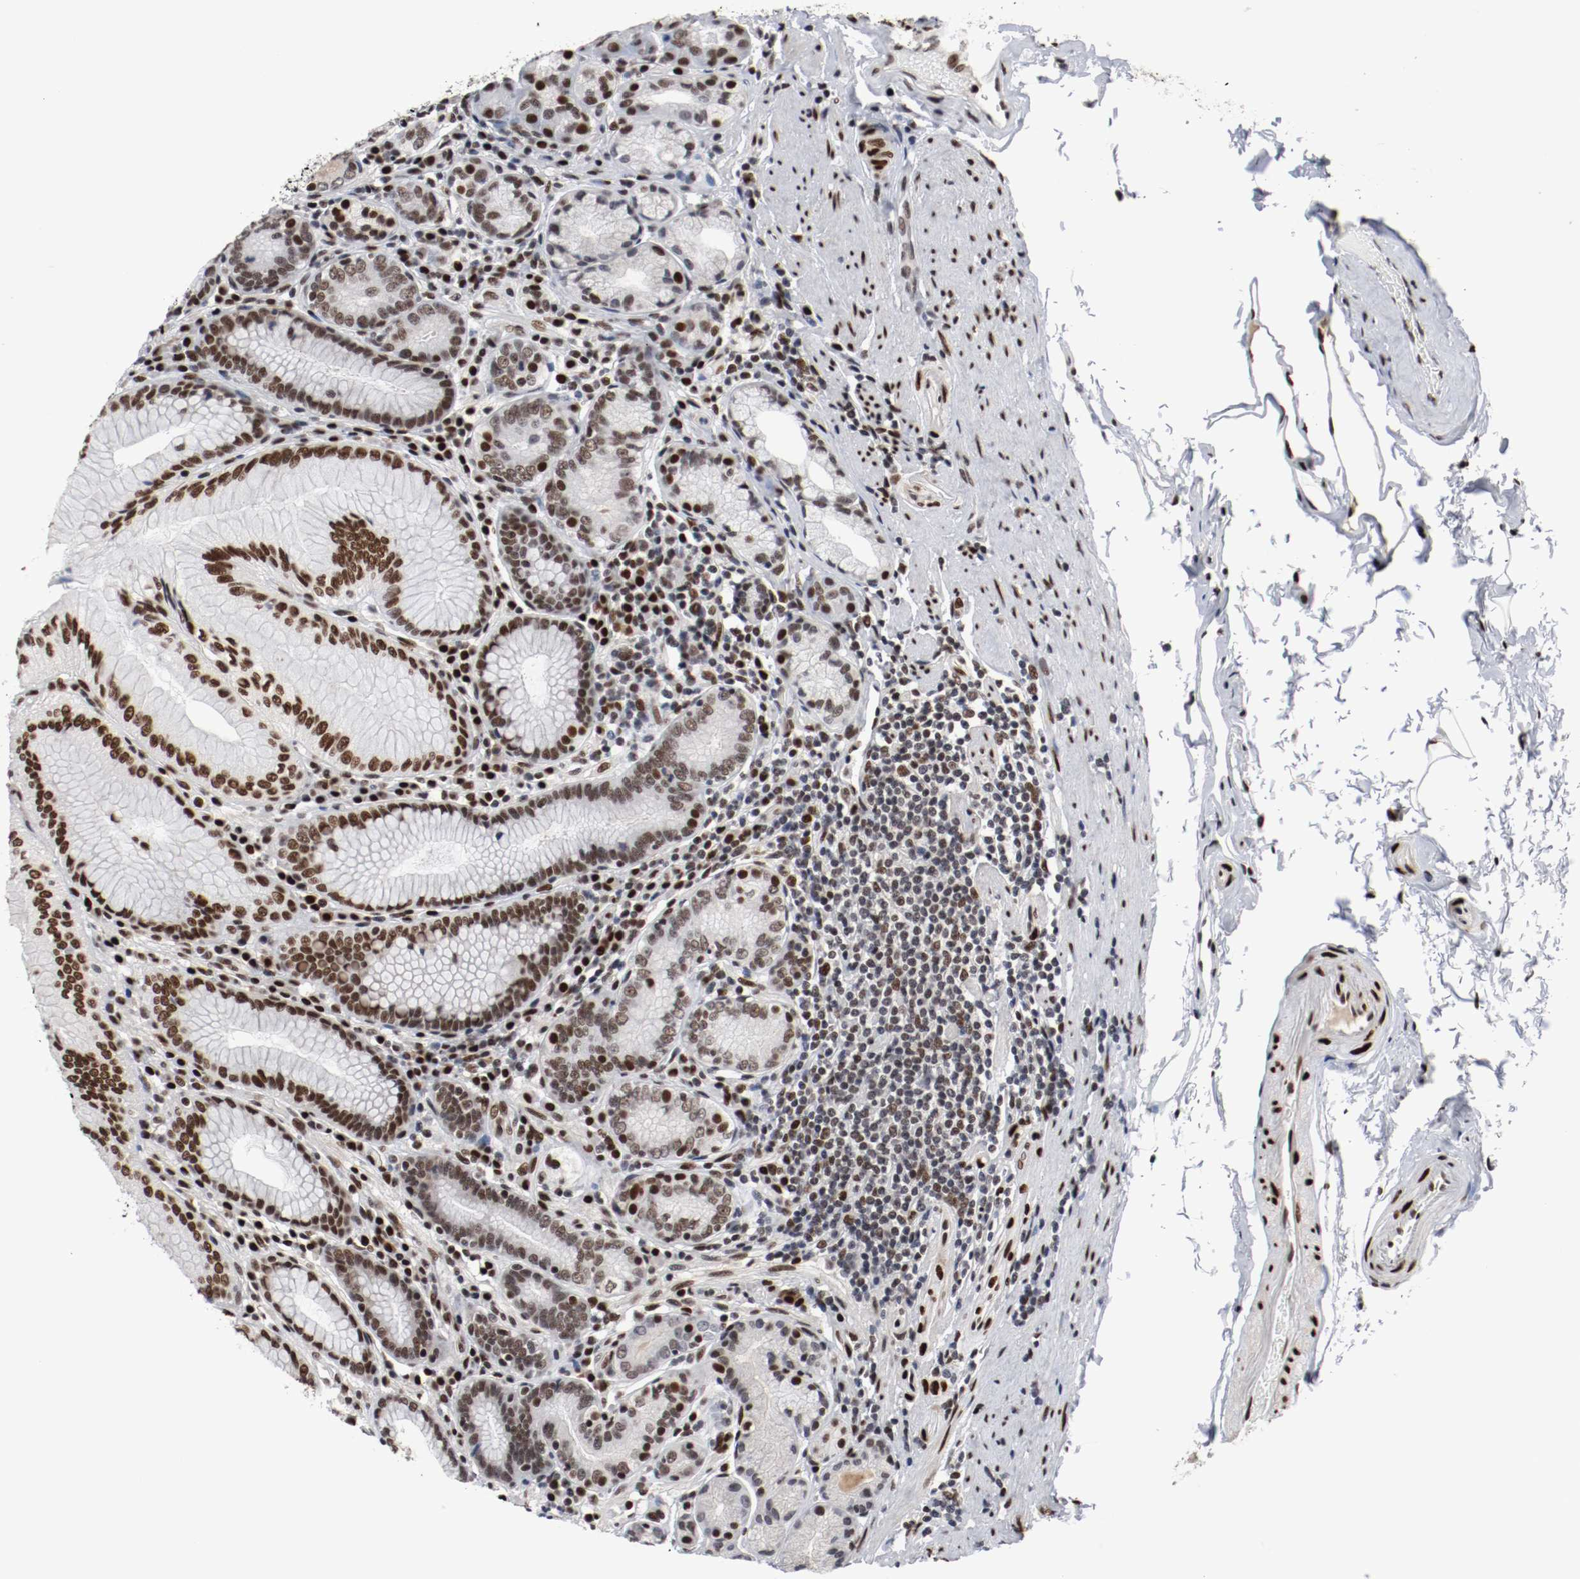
{"staining": {"intensity": "strong", "quantity": ">75%", "location": "nuclear"}, "tissue": "stomach", "cell_type": "Glandular cells", "image_type": "normal", "snomed": [{"axis": "morphology", "description": "Normal tissue, NOS"}, {"axis": "topography", "description": "Stomach, lower"}], "caption": "Immunohistochemical staining of unremarkable stomach reveals high levels of strong nuclear positivity in about >75% of glandular cells.", "gene": "MEF2D", "patient": {"sex": "female", "age": 76}}